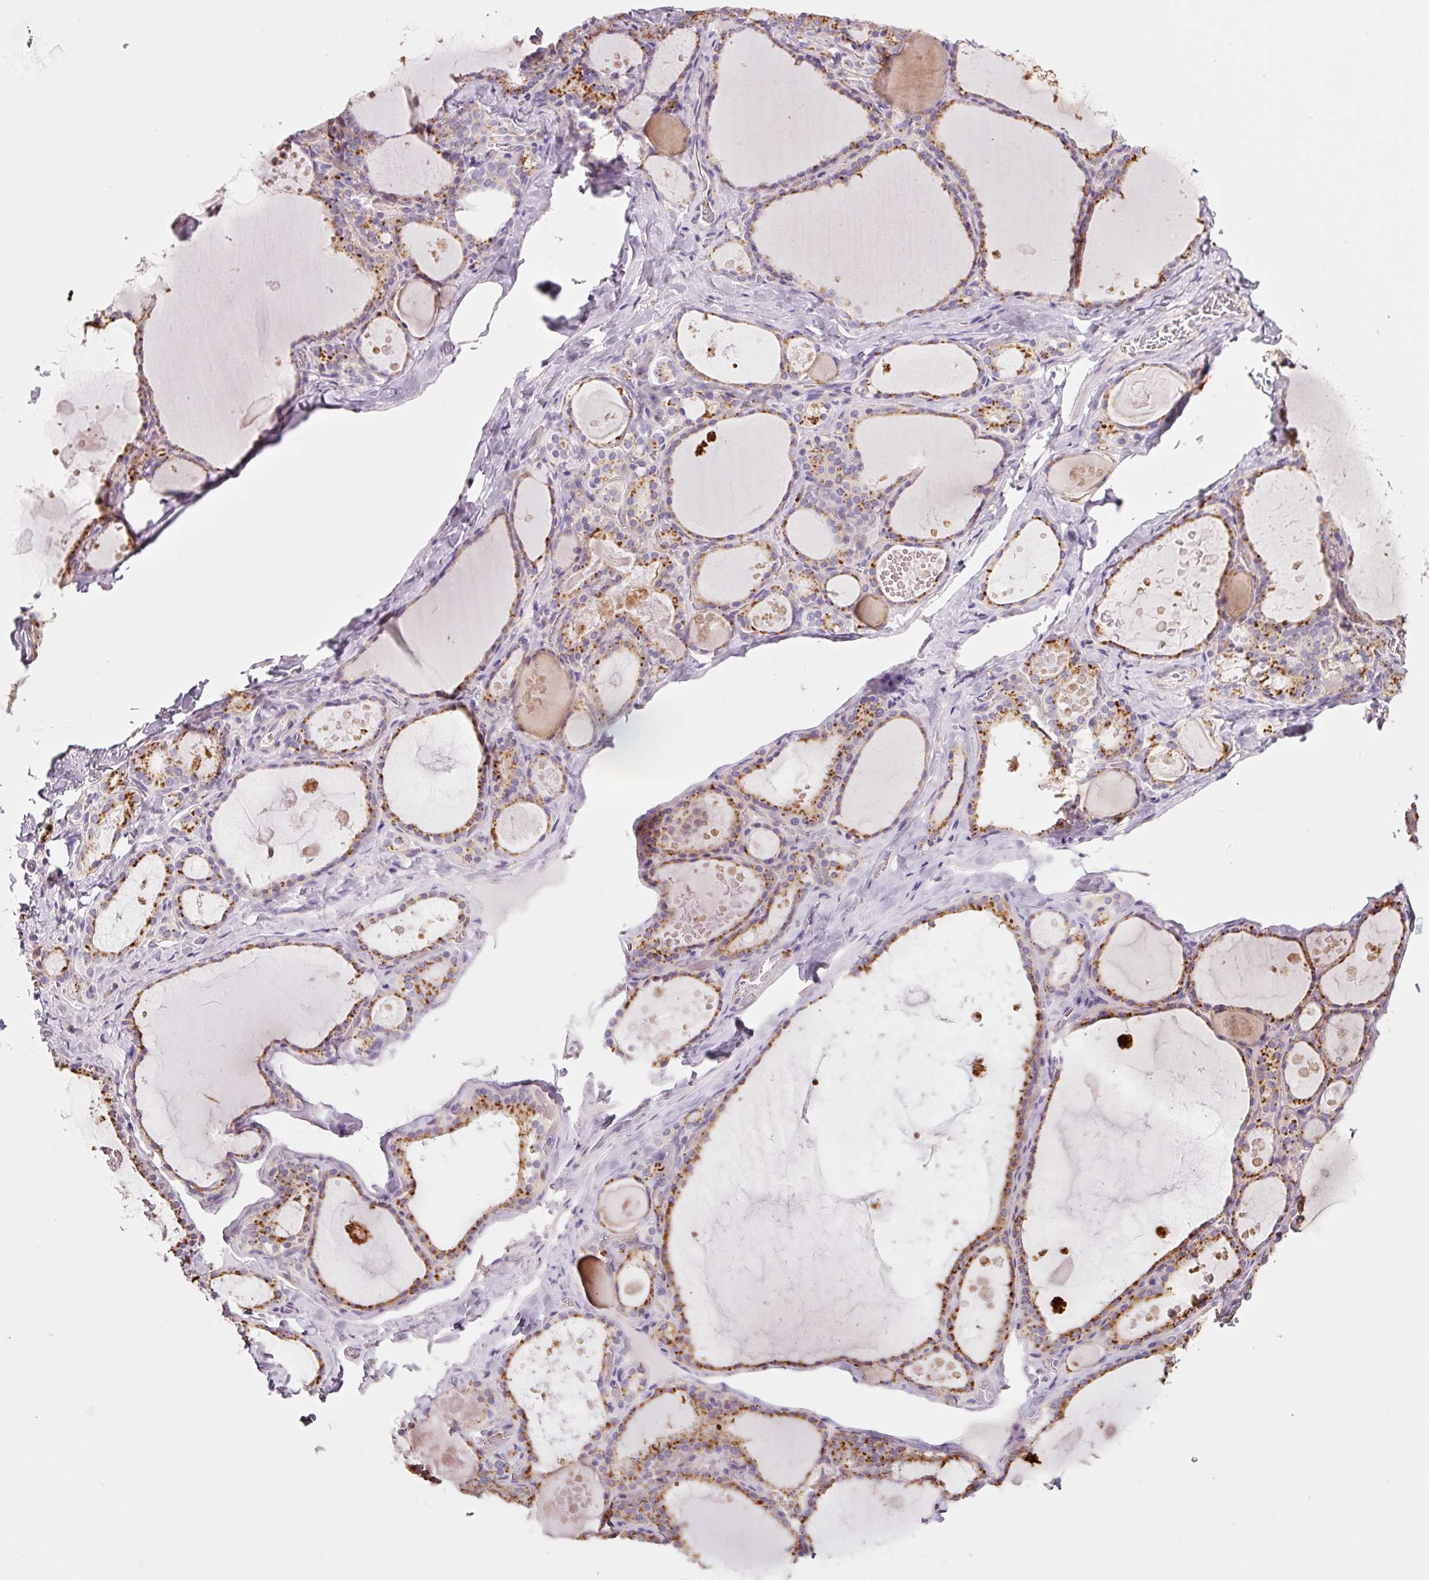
{"staining": {"intensity": "moderate", "quantity": ">75%", "location": "cytoplasmic/membranous"}, "tissue": "thyroid gland", "cell_type": "Glandular cells", "image_type": "normal", "snomed": [{"axis": "morphology", "description": "Normal tissue, NOS"}, {"axis": "topography", "description": "Thyroid gland"}], "caption": "A photomicrograph of human thyroid gland stained for a protein exhibits moderate cytoplasmic/membranous brown staining in glandular cells. (DAB (3,3'-diaminobenzidine) IHC, brown staining for protein, blue staining for nuclei).", "gene": "TMC8", "patient": {"sex": "male", "age": 56}}